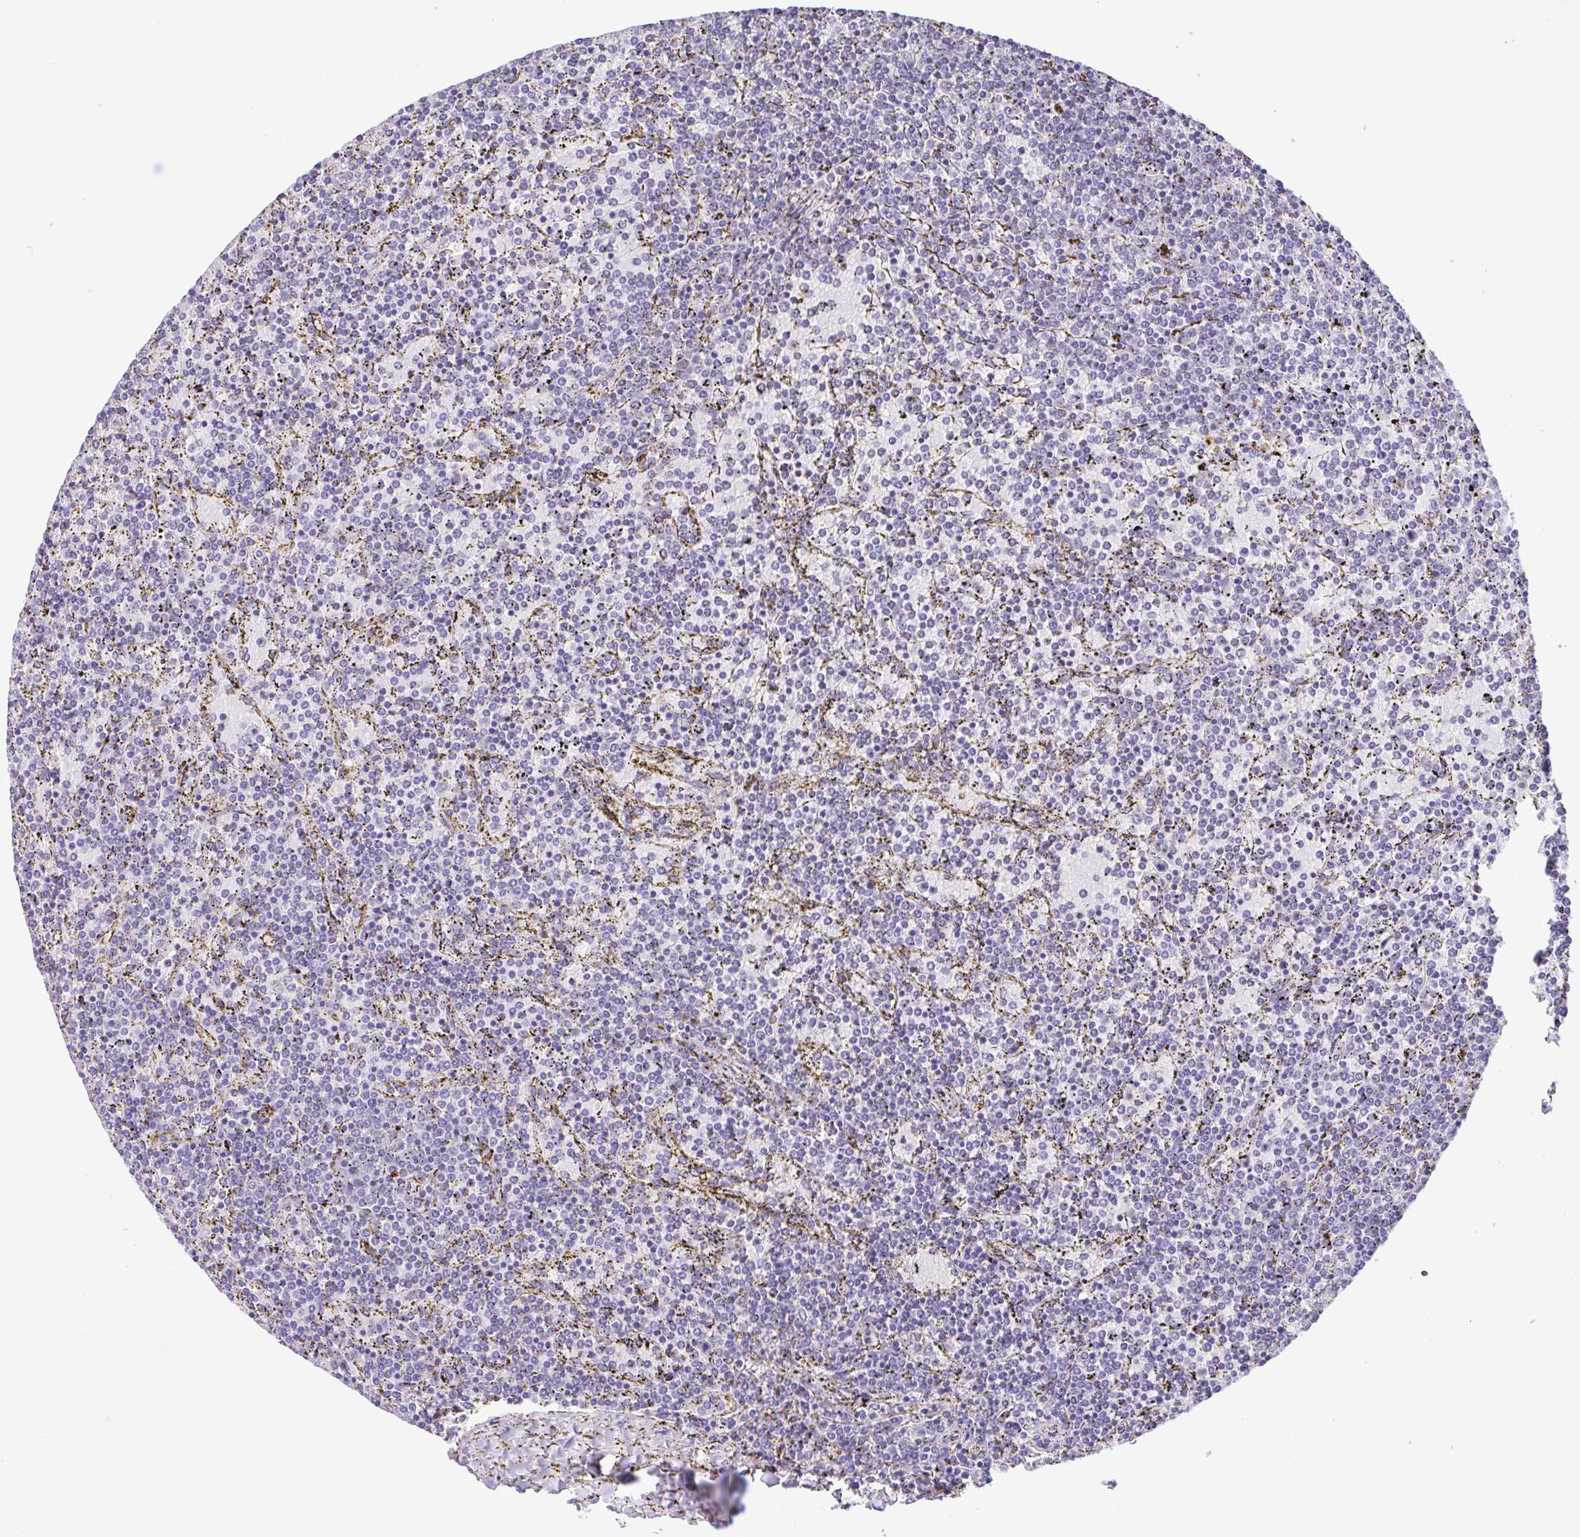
{"staining": {"intensity": "negative", "quantity": "none", "location": "none"}, "tissue": "lymphoma", "cell_type": "Tumor cells", "image_type": "cancer", "snomed": [{"axis": "morphology", "description": "Malignant lymphoma, non-Hodgkin's type, Low grade"}, {"axis": "topography", "description": "Spleen"}], "caption": "DAB (3,3'-diaminobenzidine) immunohistochemical staining of human low-grade malignant lymphoma, non-Hodgkin's type reveals no significant staining in tumor cells. Brightfield microscopy of IHC stained with DAB (3,3'-diaminobenzidine) (brown) and hematoxylin (blue), captured at high magnification.", "gene": "LDHC", "patient": {"sex": "female", "age": 77}}